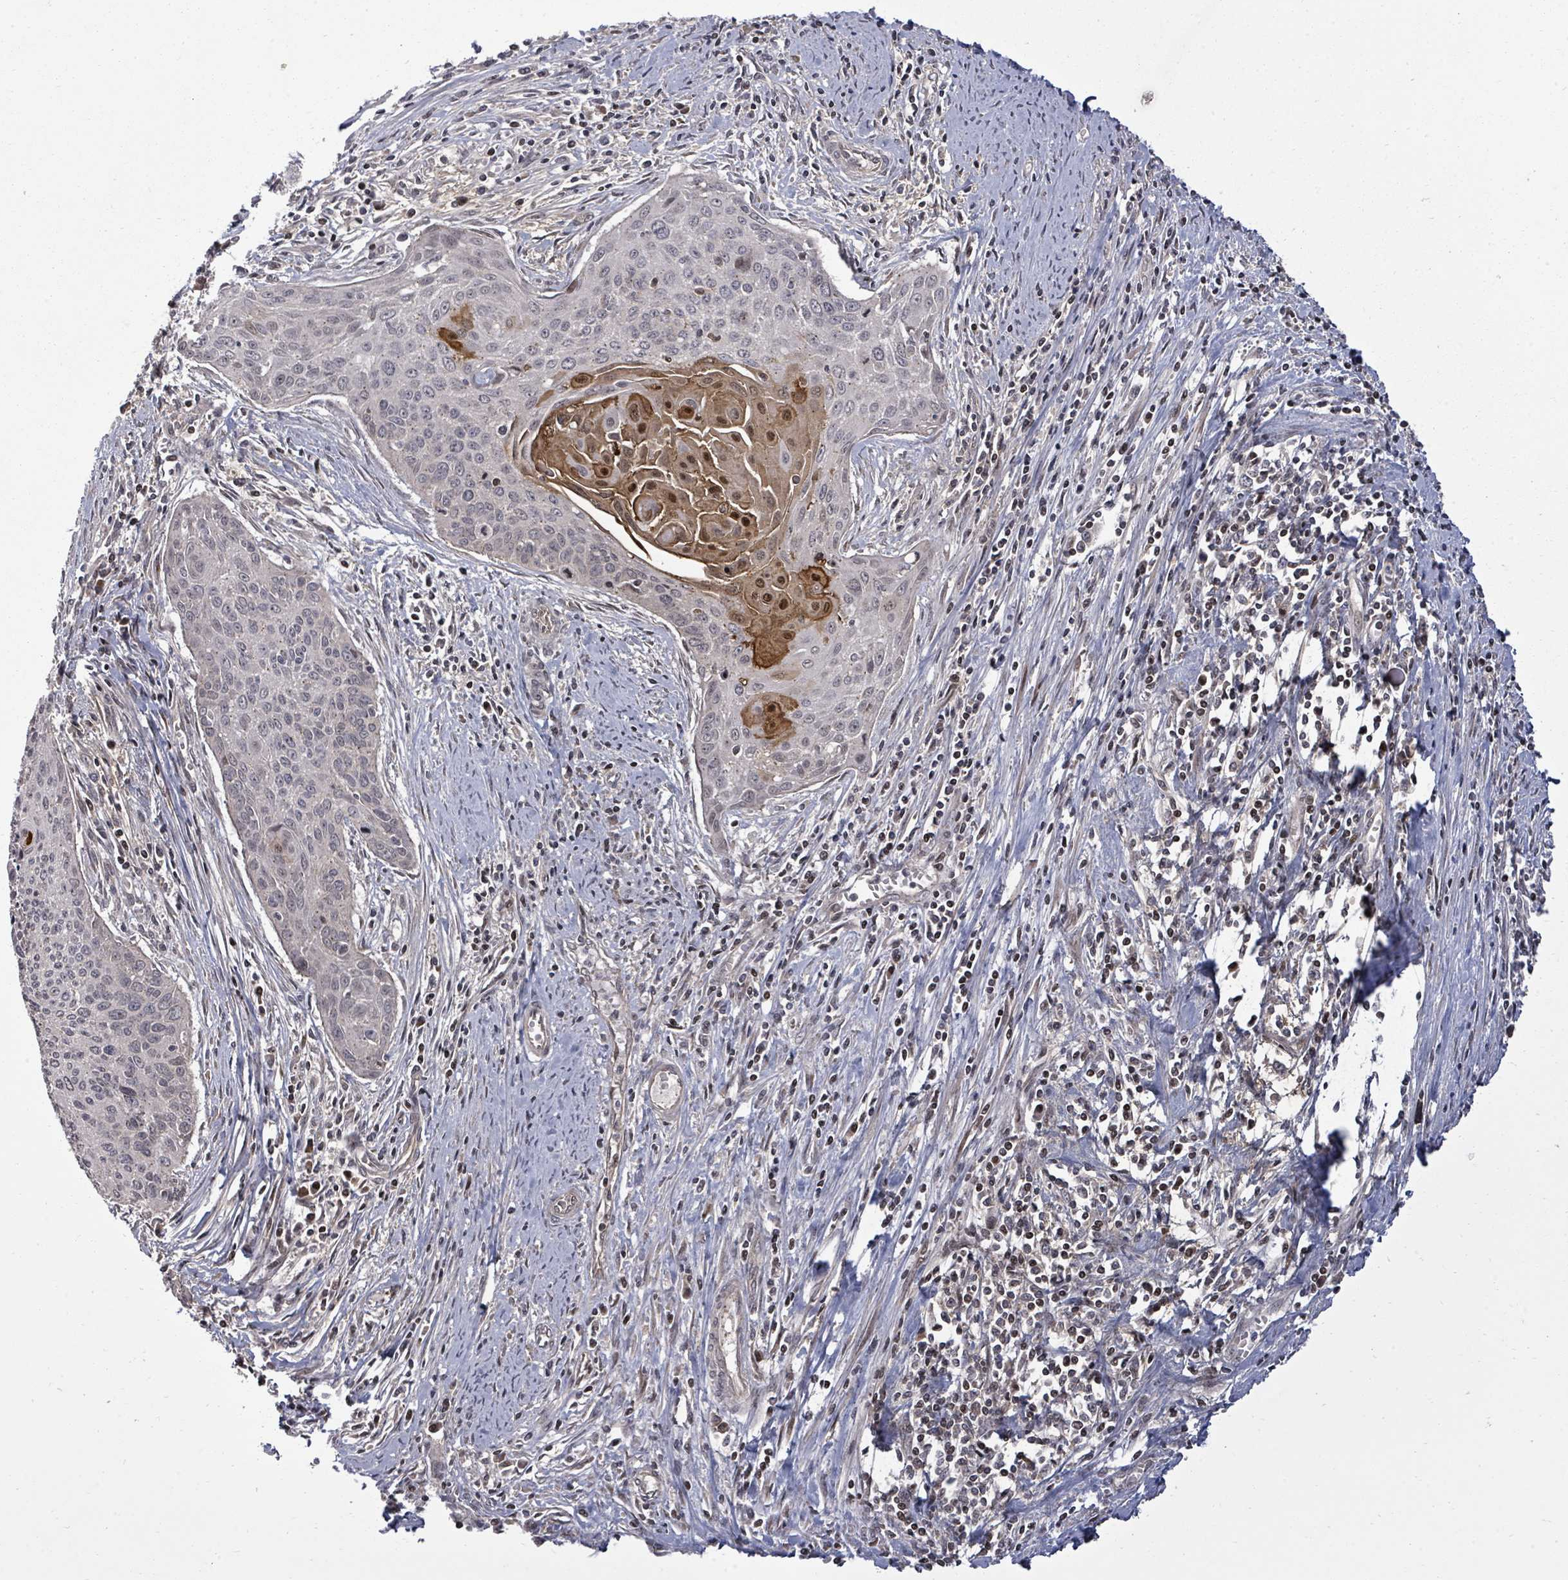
{"staining": {"intensity": "moderate", "quantity": "<25%", "location": "cytoplasmic/membranous,nuclear"}, "tissue": "cervical cancer", "cell_type": "Tumor cells", "image_type": "cancer", "snomed": [{"axis": "morphology", "description": "Squamous cell carcinoma, NOS"}, {"axis": "topography", "description": "Cervix"}], "caption": "Immunohistochemical staining of cervical cancer shows moderate cytoplasmic/membranous and nuclear protein positivity in about <25% of tumor cells.", "gene": "KRTAP27-1", "patient": {"sex": "female", "age": 55}}